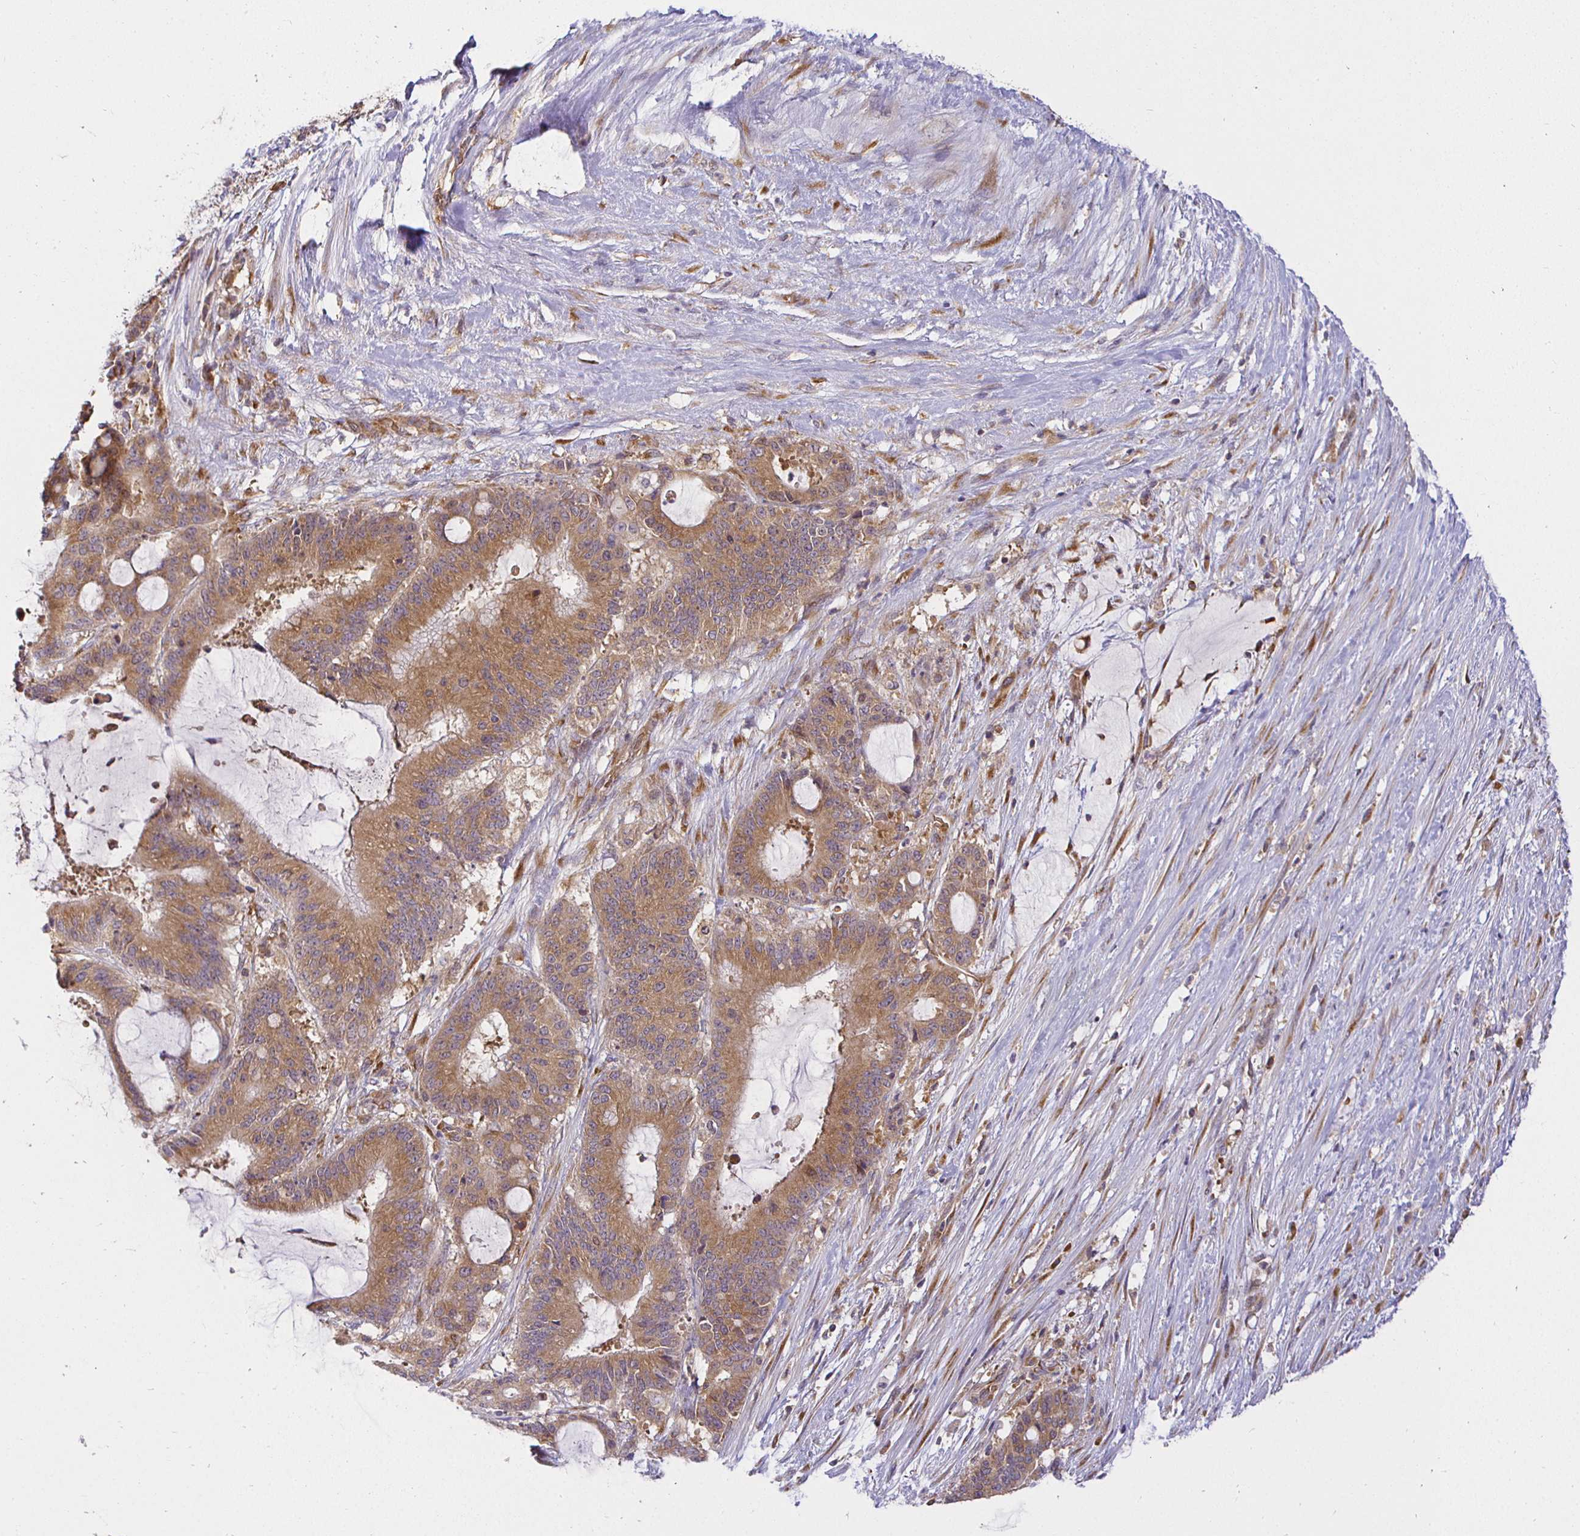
{"staining": {"intensity": "moderate", "quantity": ">75%", "location": "cytoplasmic/membranous"}, "tissue": "liver cancer", "cell_type": "Tumor cells", "image_type": "cancer", "snomed": [{"axis": "morphology", "description": "Normal tissue, NOS"}, {"axis": "morphology", "description": "Cholangiocarcinoma"}, {"axis": "topography", "description": "Liver"}, {"axis": "topography", "description": "Peripheral nerve tissue"}], "caption": "Immunohistochemistry of liver cholangiocarcinoma demonstrates medium levels of moderate cytoplasmic/membranous staining in approximately >75% of tumor cells.", "gene": "IRAK1", "patient": {"sex": "female", "age": 73}}